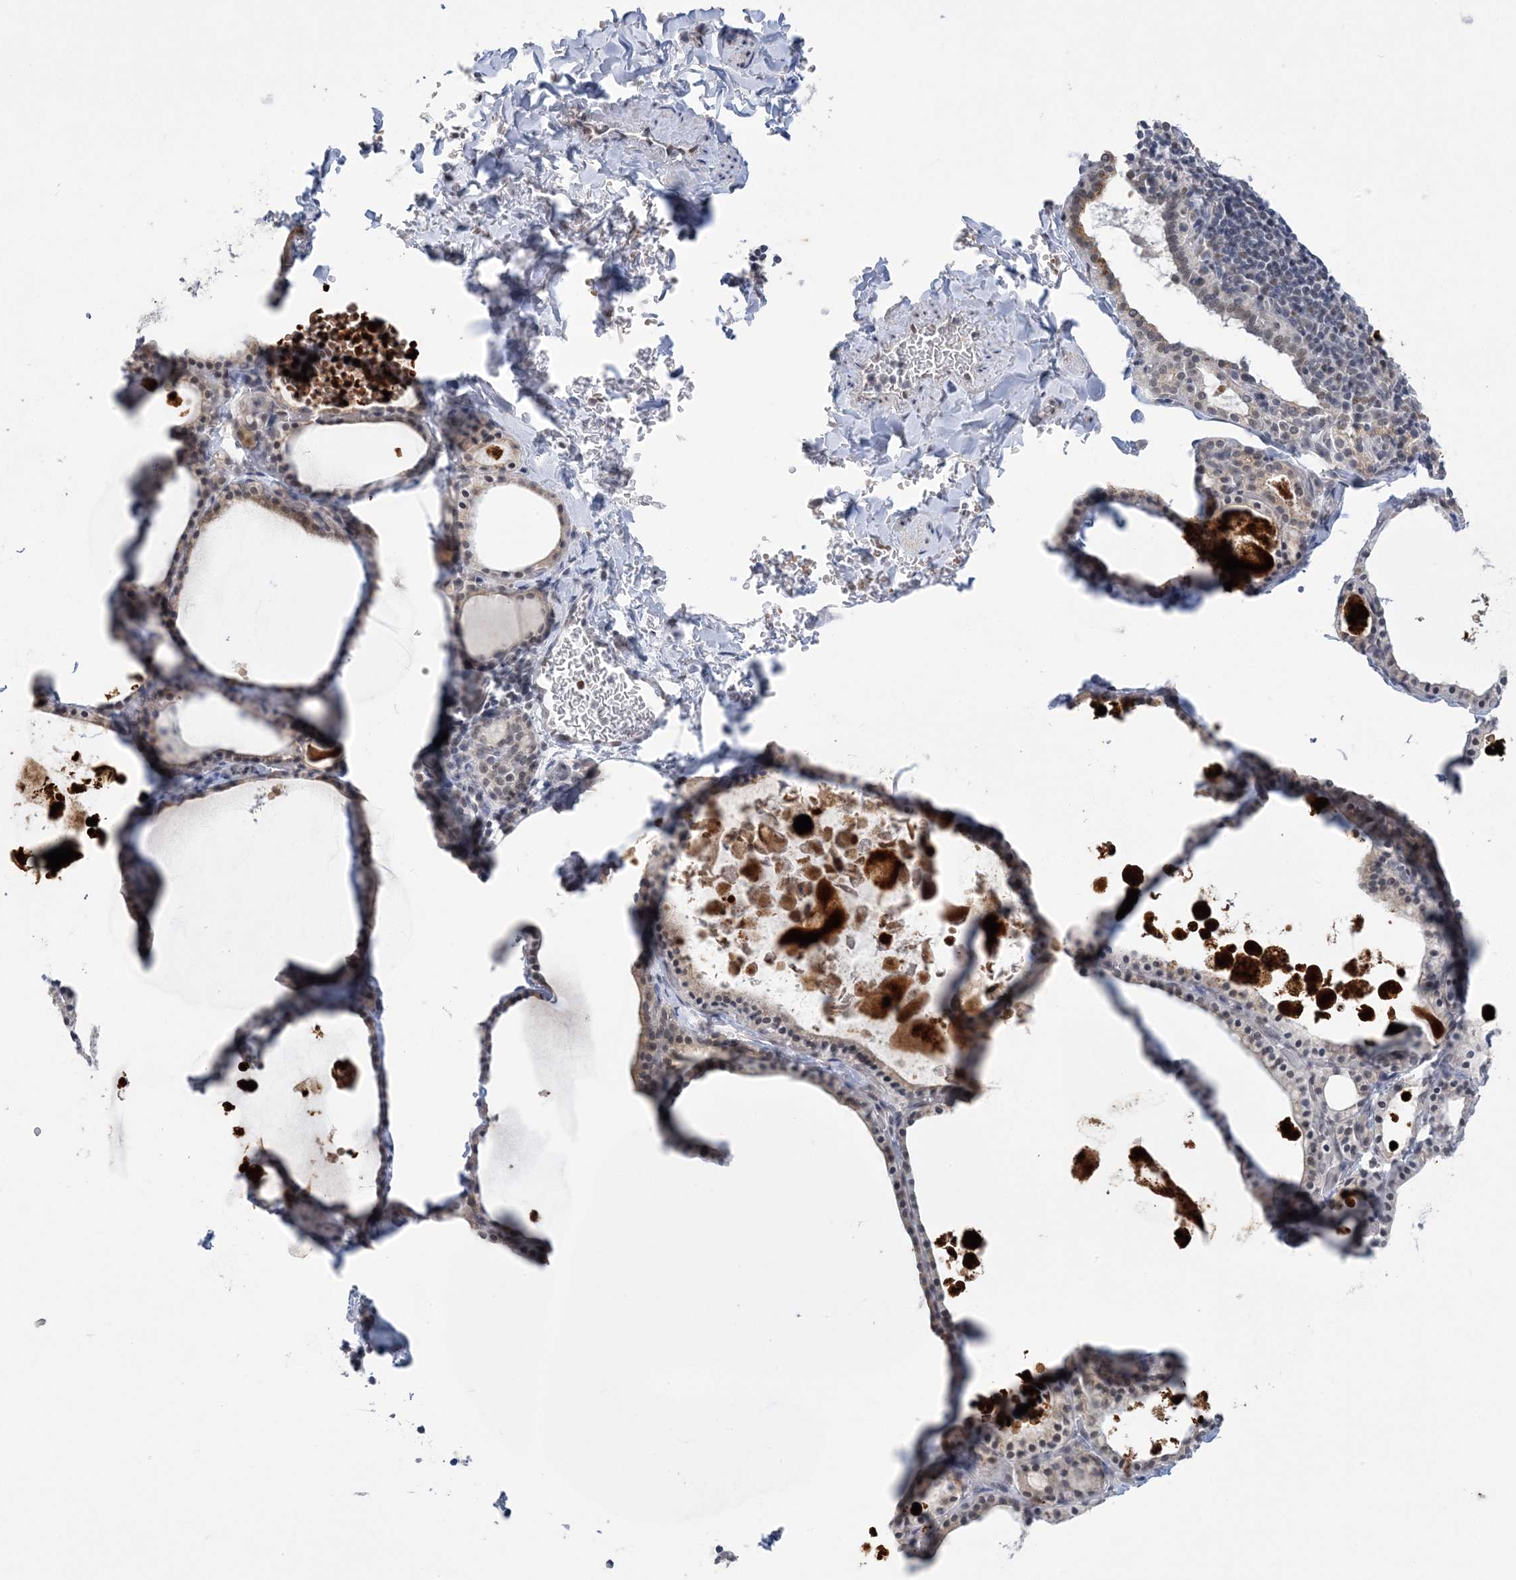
{"staining": {"intensity": "weak", "quantity": ">75%", "location": "cytoplasmic/membranous"}, "tissue": "thyroid gland", "cell_type": "Glandular cells", "image_type": "normal", "snomed": [{"axis": "morphology", "description": "Normal tissue, NOS"}, {"axis": "topography", "description": "Thyroid gland"}], "caption": "DAB (3,3'-diaminobenzidine) immunohistochemical staining of unremarkable human thyroid gland shows weak cytoplasmic/membranous protein expression in about >75% of glandular cells.", "gene": "ZBTB7A", "patient": {"sex": "male", "age": 56}}